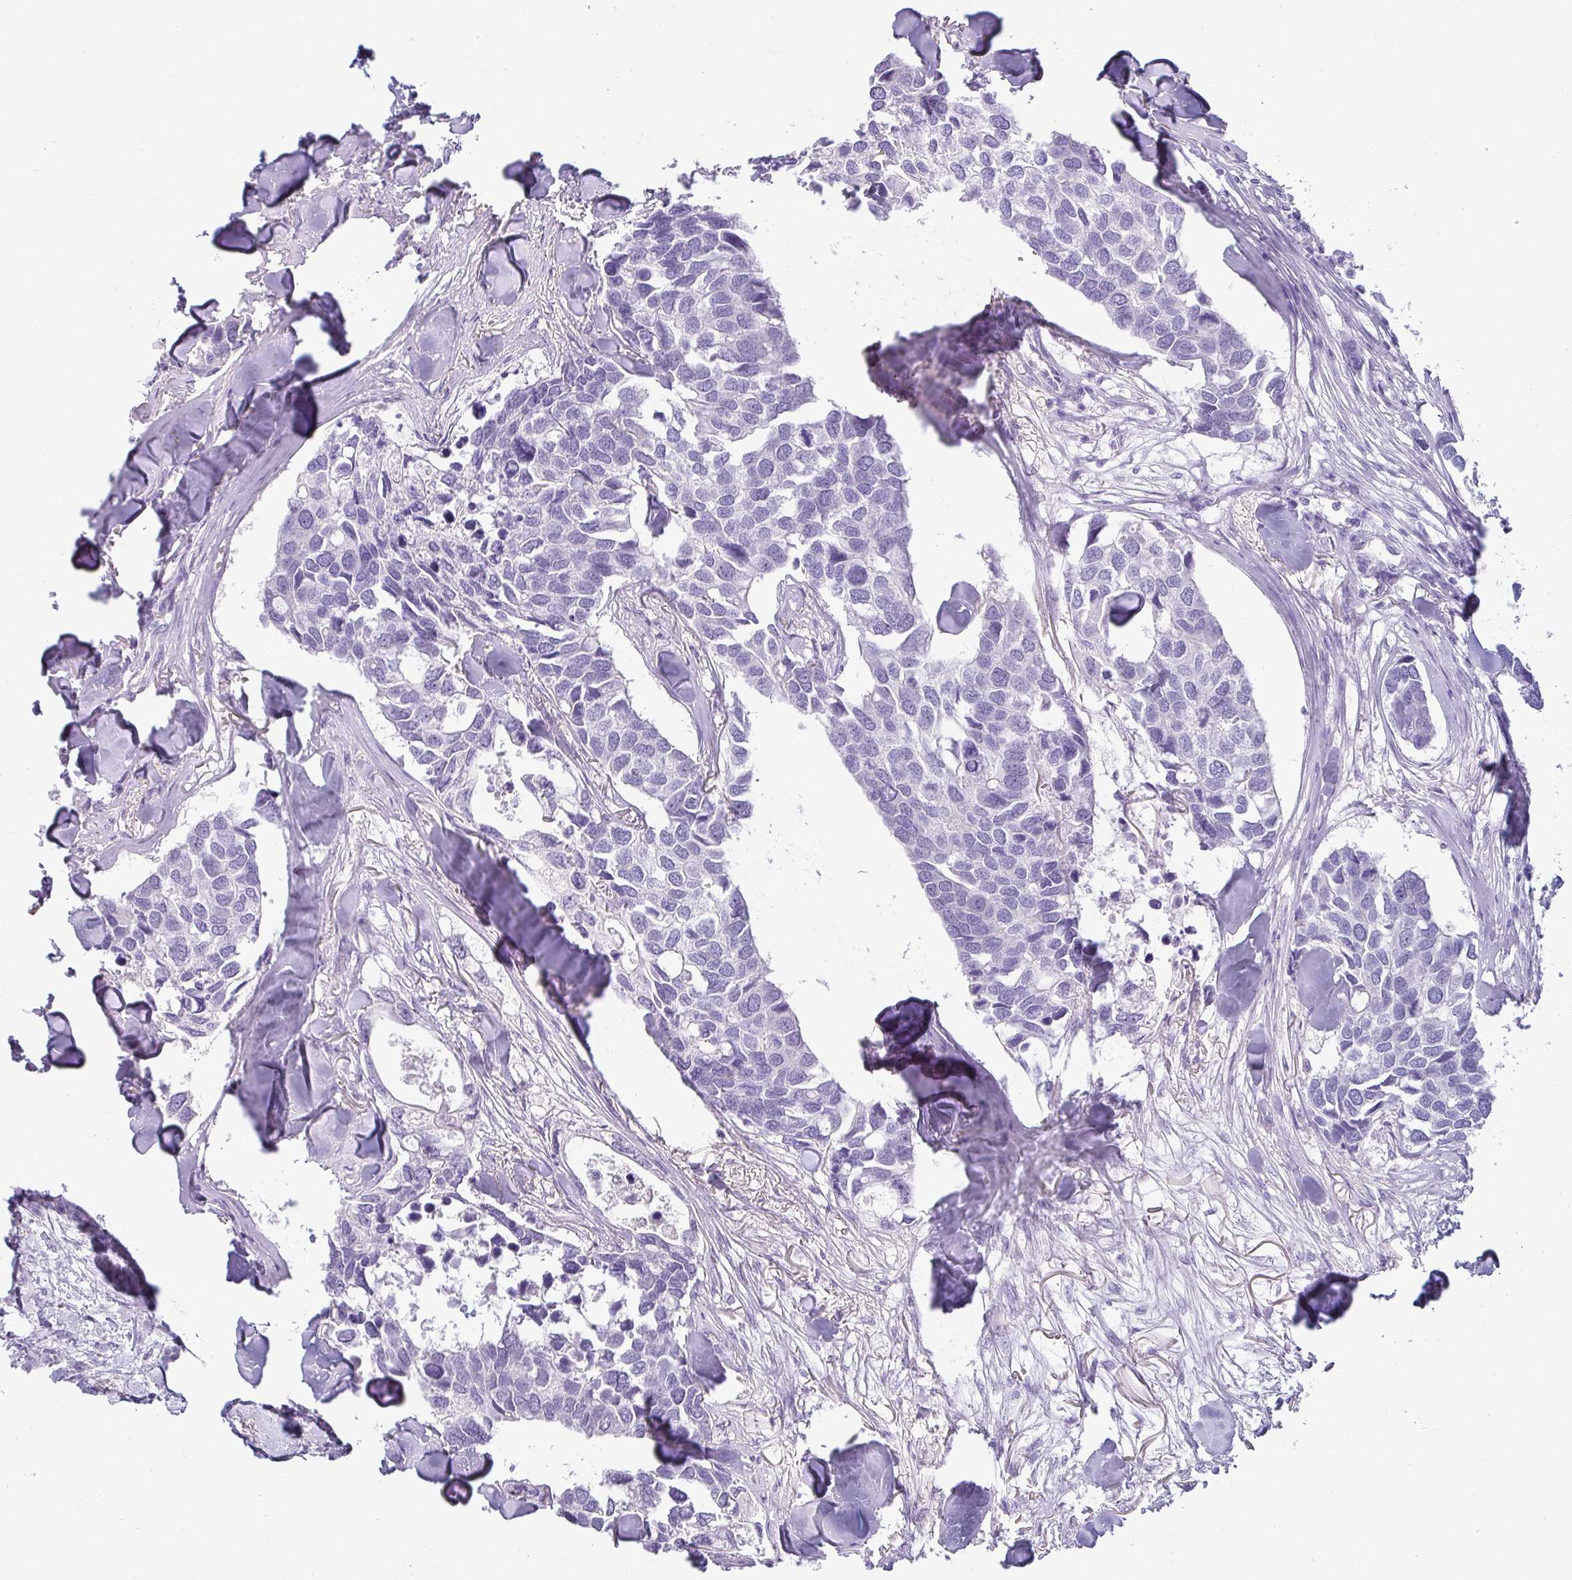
{"staining": {"intensity": "negative", "quantity": "none", "location": "none"}, "tissue": "breast cancer", "cell_type": "Tumor cells", "image_type": "cancer", "snomed": [{"axis": "morphology", "description": "Duct carcinoma"}, {"axis": "topography", "description": "Breast"}], "caption": "A histopathology image of human breast cancer is negative for staining in tumor cells.", "gene": "VCY1B", "patient": {"sex": "female", "age": 83}}